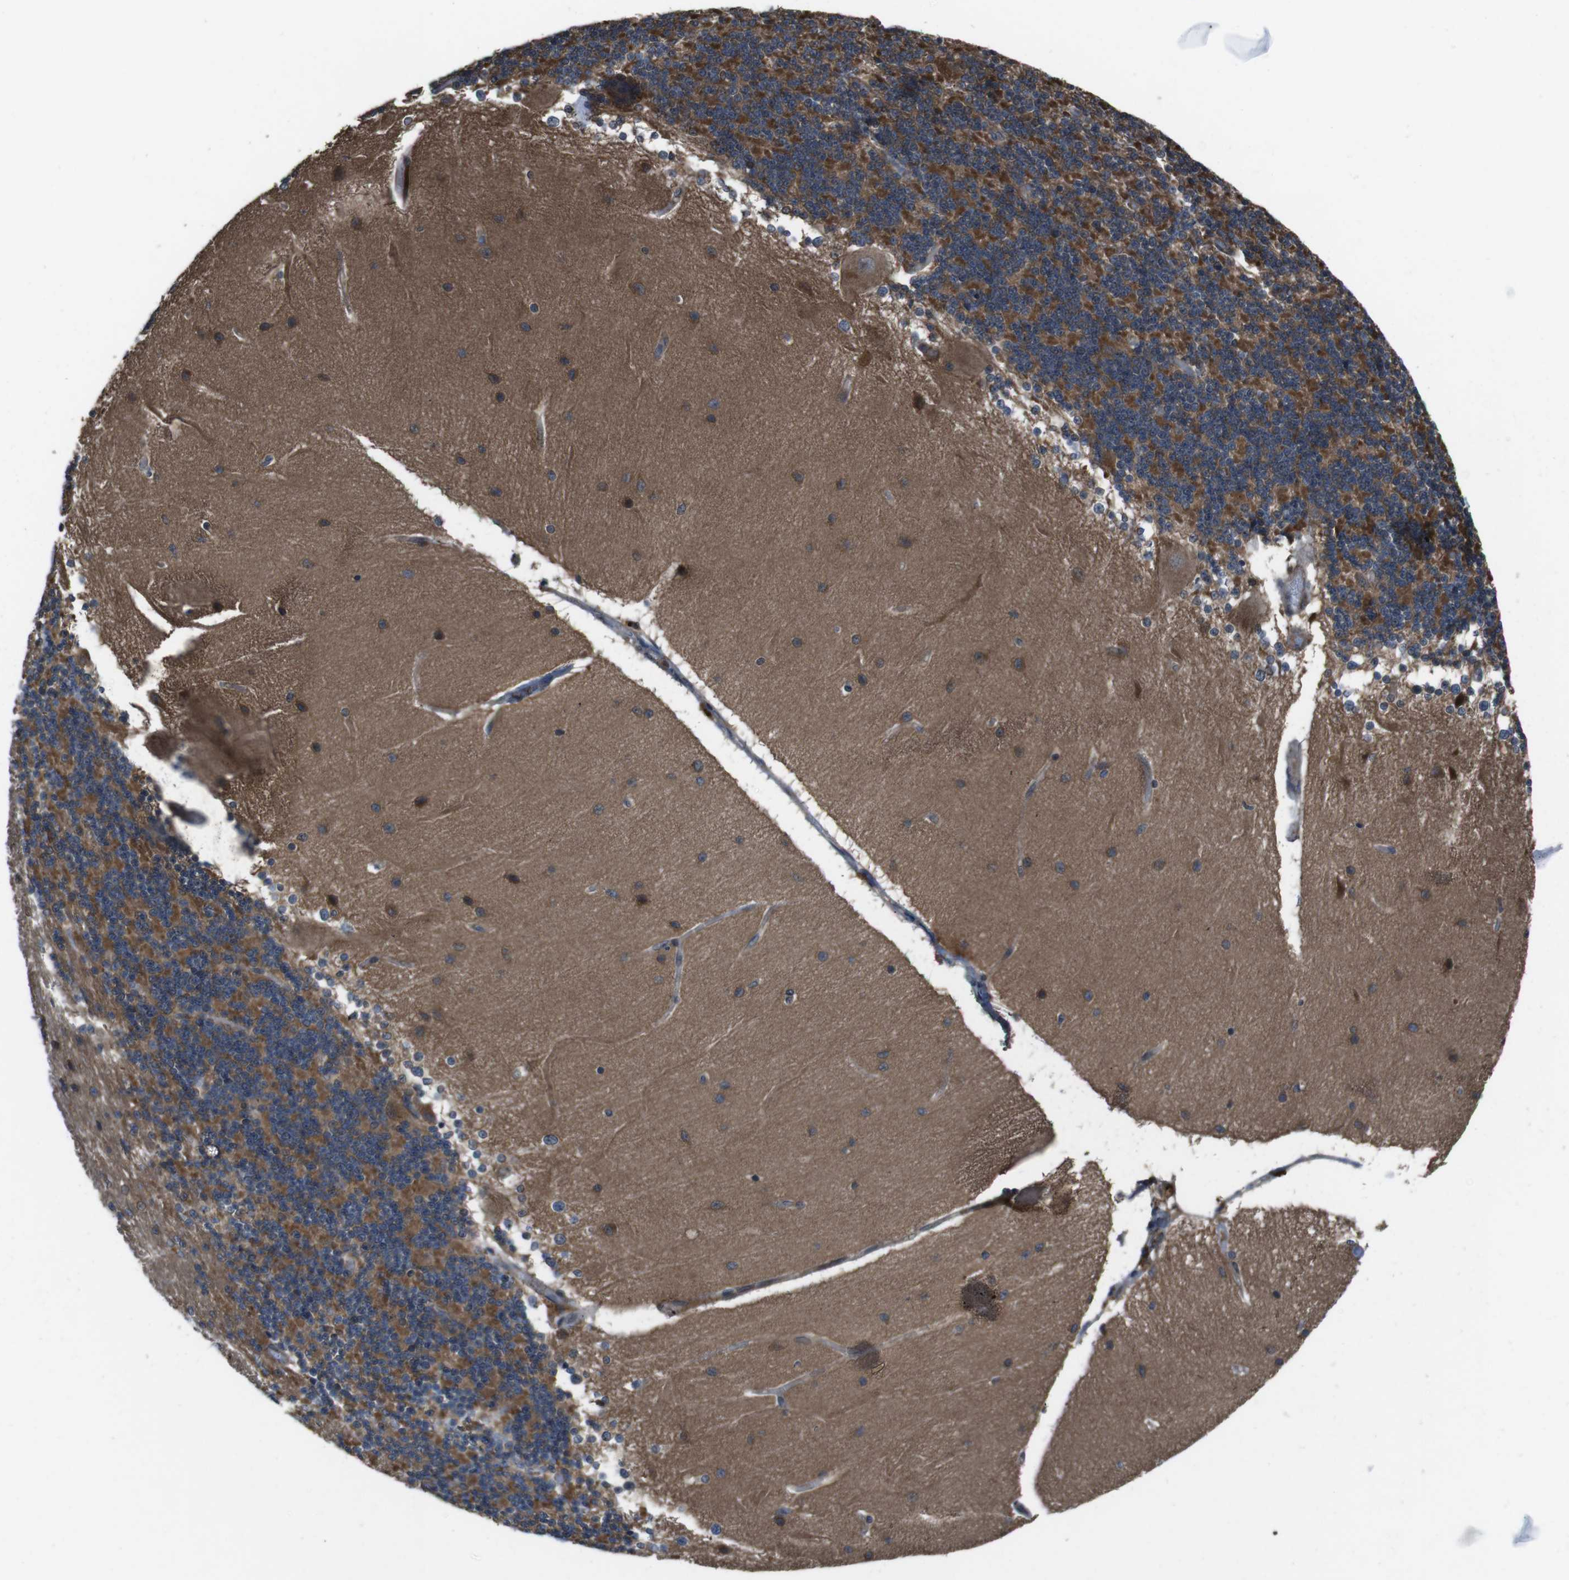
{"staining": {"intensity": "moderate", "quantity": ">75%", "location": "cytoplasmic/membranous"}, "tissue": "cerebellum", "cell_type": "Cells in granular layer", "image_type": "normal", "snomed": [{"axis": "morphology", "description": "Normal tissue, NOS"}, {"axis": "topography", "description": "Cerebellum"}], "caption": "Protein expression analysis of unremarkable cerebellum shows moderate cytoplasmic/membranous positivity in about >75% of cells in granular layer. (IHC, brightfield microscopy, high magnification).", "gene": "SLC22A23", "patient": {"sex": "female", "age": 54}}